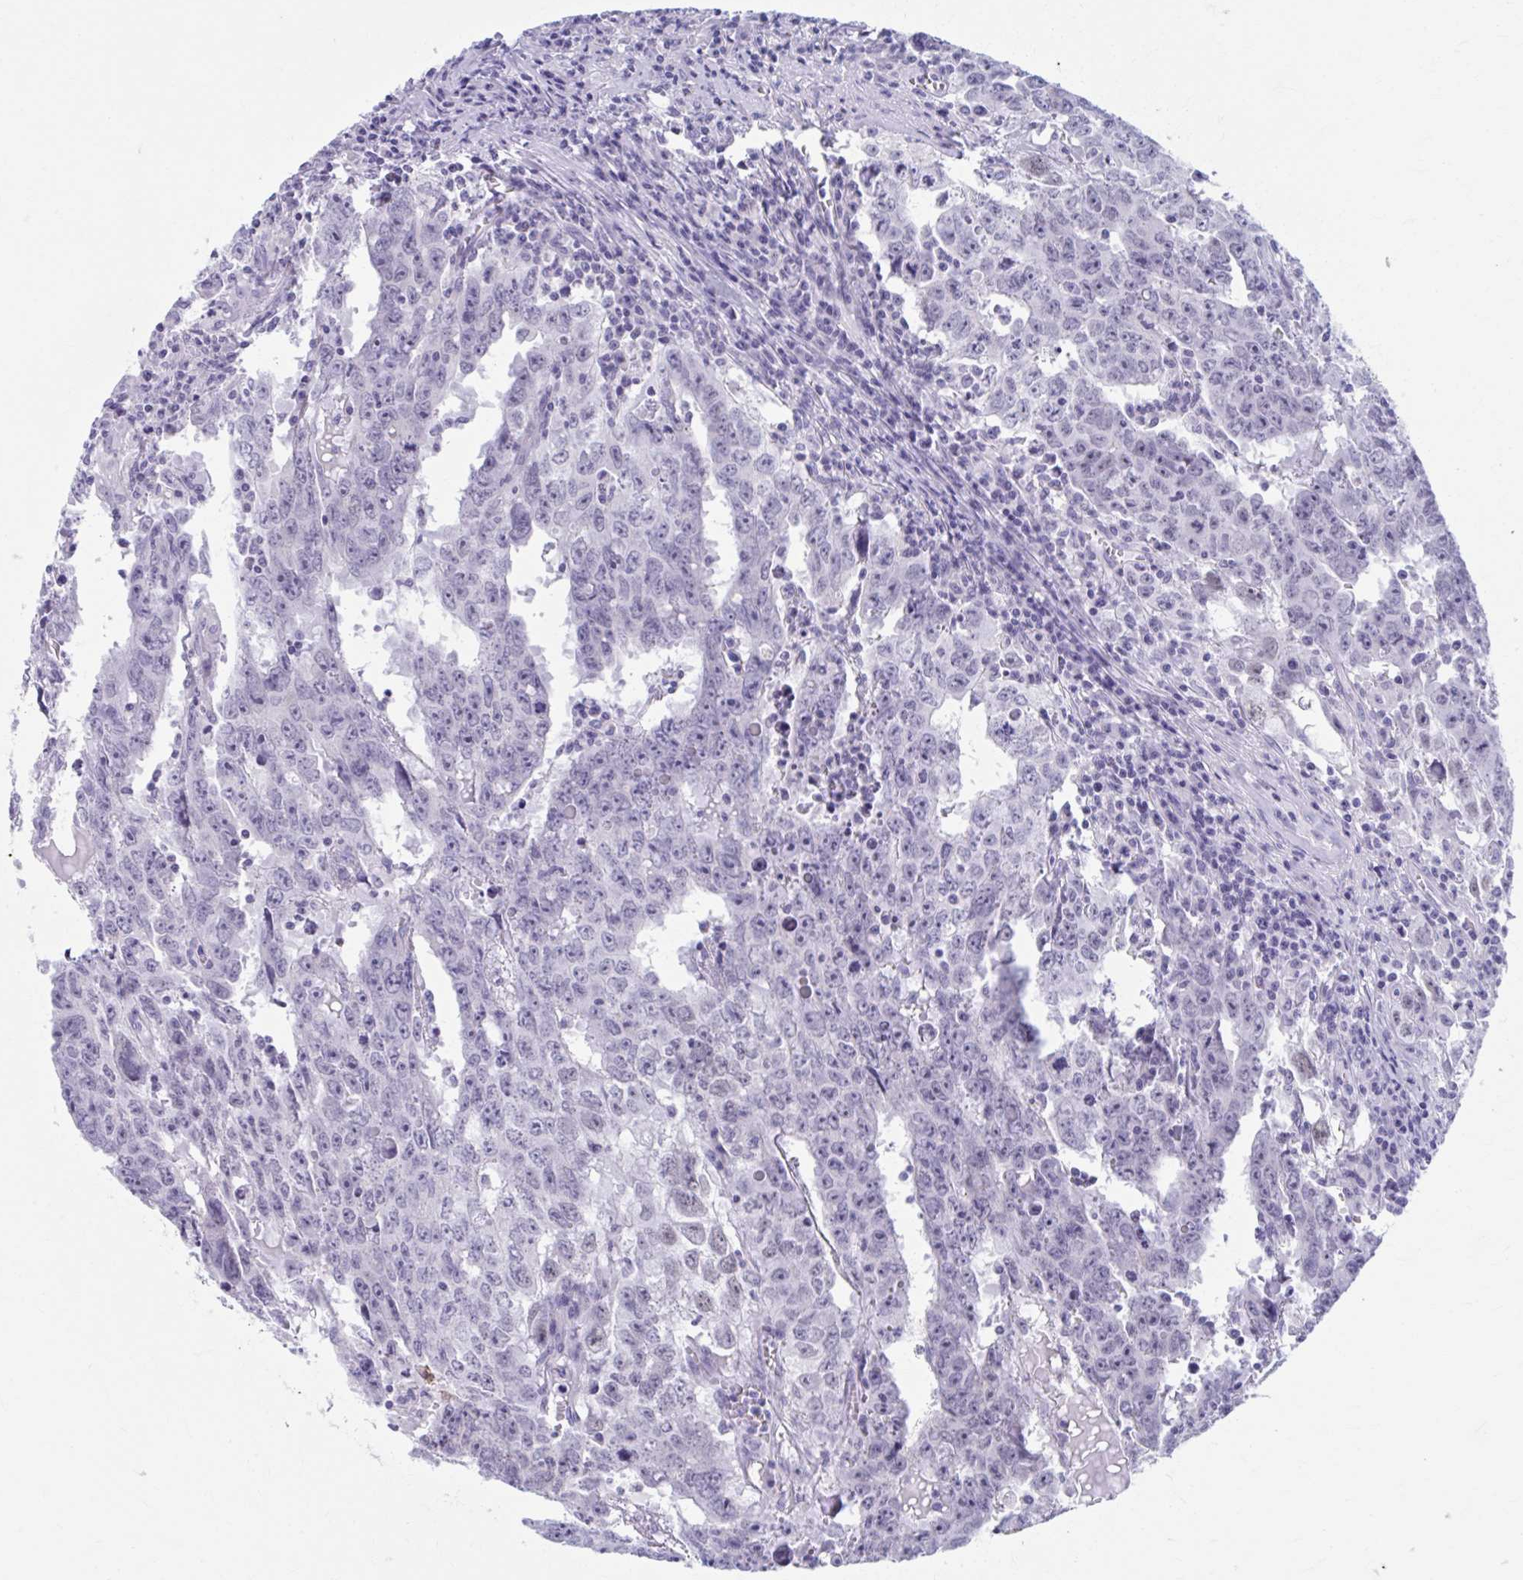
{"staining": {"intensity": "negative", "quantity": "none", "location": "none"}, "tissue": "testis cancer", "cell_type": "Tumor cells", "image_type": "cancer", "snomed": [{"axis": "morphology", "description": "Carcinoma, Embryonal, NOS"}, {"axis": "topography", "description": "Testis"}], "caption": "High power microscopy histopathology image of an IHC photomicrograph of embryonal carcinoma (testis), revealing no significant staining in tumor cells.", "gene": "CCDC105", "patient": {"sex": "male", "age": 22}}